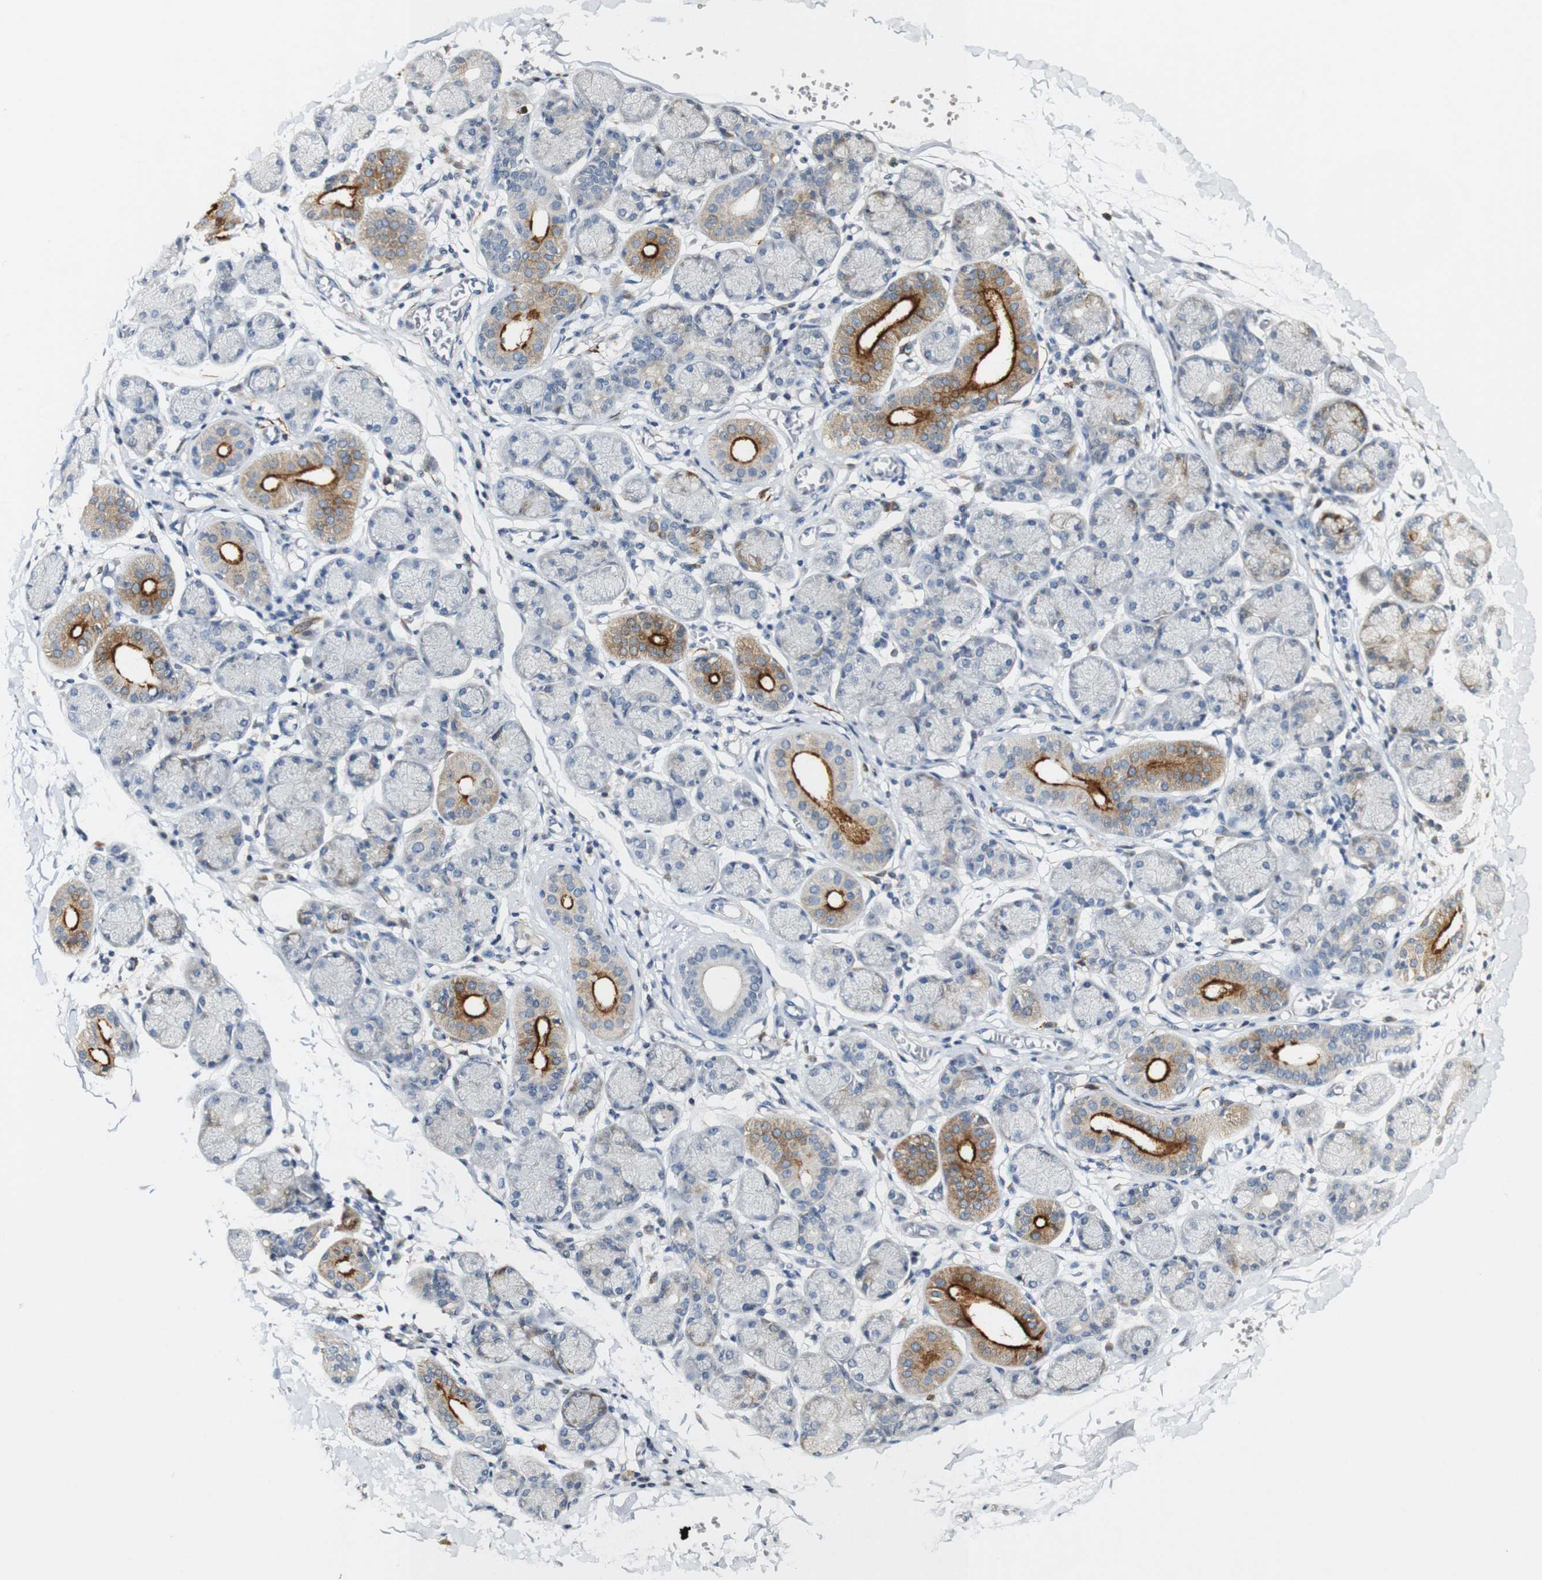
{"staining": {"intensity": "strong", "quantity": "<25%", "location": "cytoplasmic/membranous"}, "tissue": "salivary gland", "cell_type": "Glandular cells", "image_type": "normal", "snomed": [{"axis": "morphology", "description": "Normal tissue, NOS"}, {"axis": "topography", "description": "Salivary gland"}], "caption": "Immunohistochemical staining of normal human salivary gland reveals medium levels of strong cytoplasmic/membranous staining in about <25% of glandular cells. Nuclei are stained in blue.", "gene": "FMO3", "patient": {"sex": "female", "age": 24}}